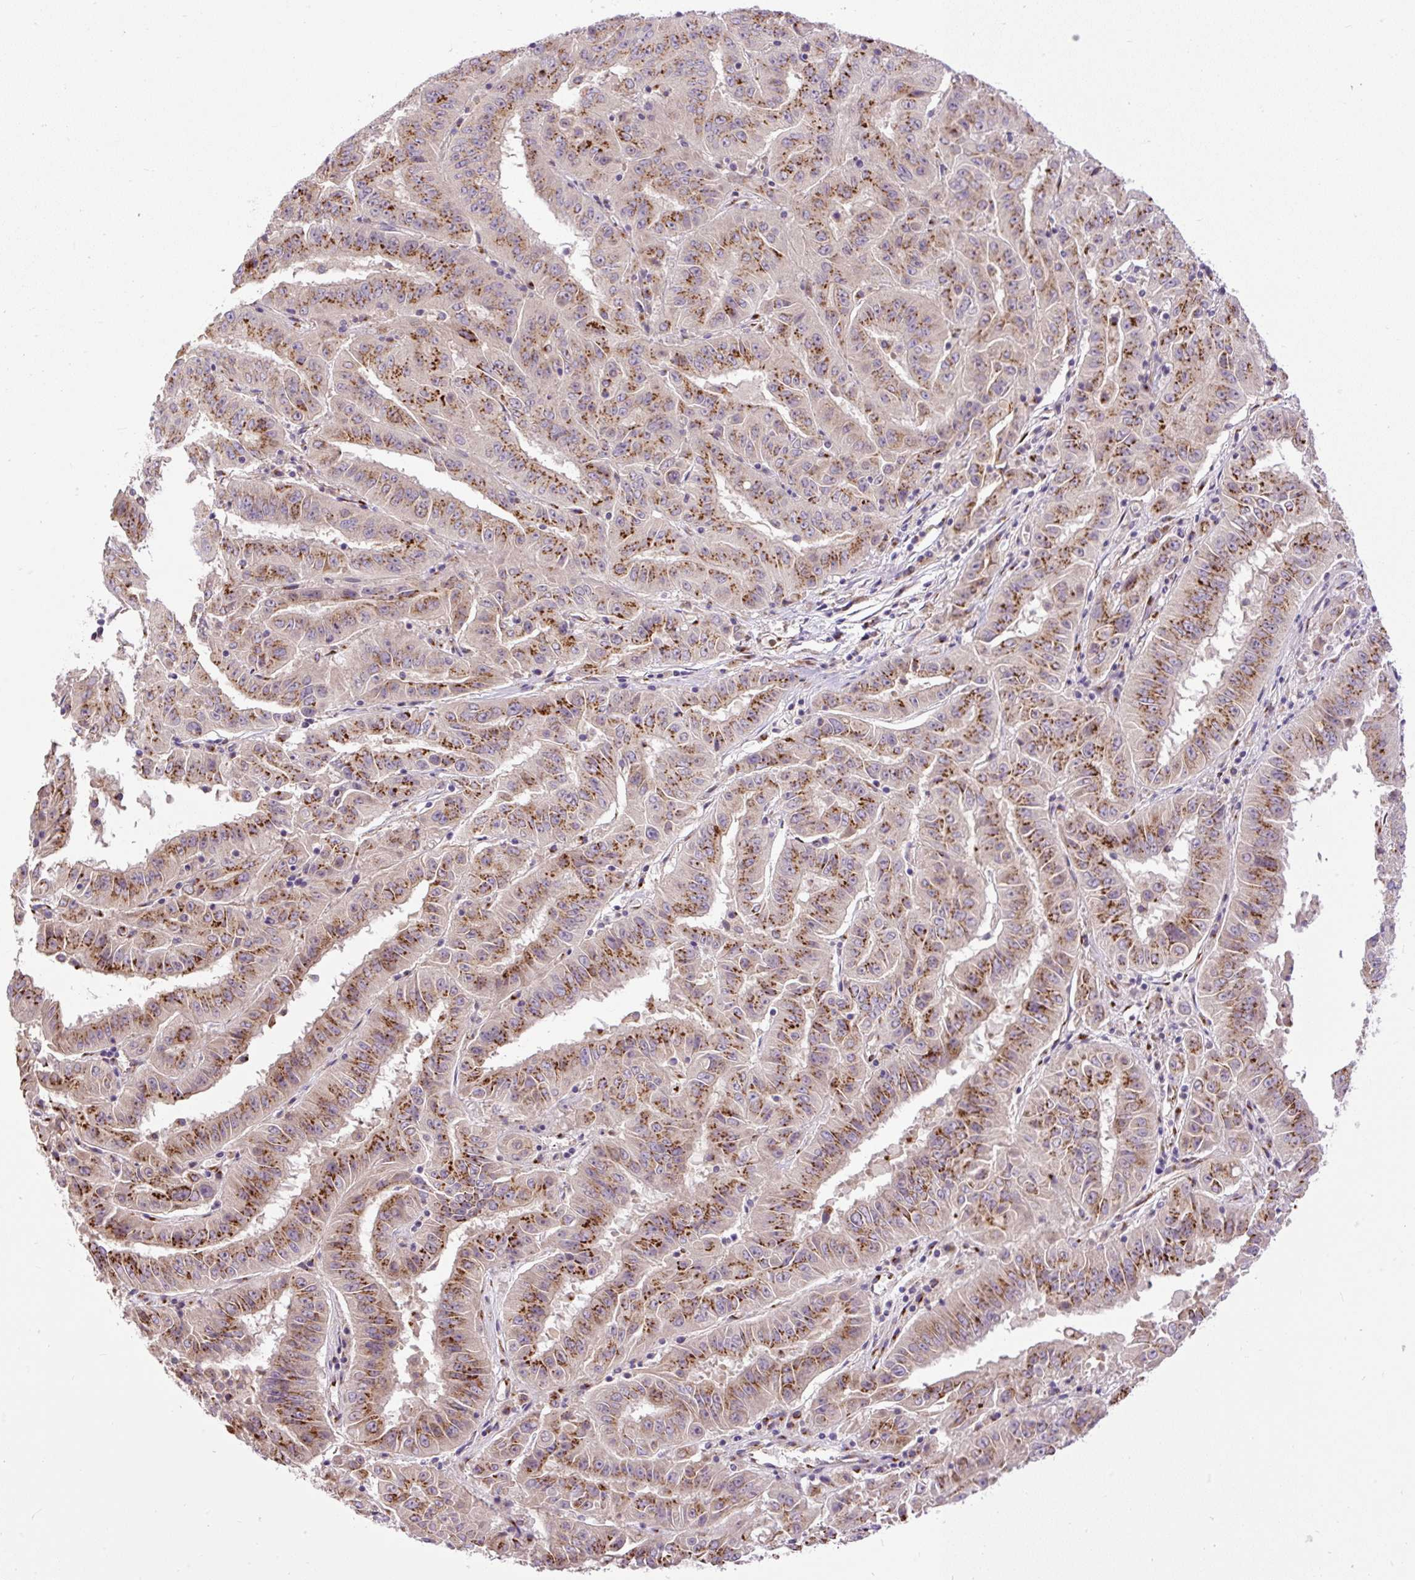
{"staining": {"intensity": "strong", "quantity": ">75%", "location": "cytoplasmic/membranous"}, "tissue": "pancreatic cancer", "cell_type": "Tumor cells", "image_type": "cancer", "snomed": [{"axis": "morphology", "description": "Adenocarcinoma, NOS"}, {"axis": "topography", "description": "Pancreas"}], "caption": "Protein staining of pancreatic cancer tissue demonstrates strong cytoplasmic/membranous staining in approximately >75% of tumor cells. (brown staining indicates protein expression, while blue staining denotes nuclei).", "gene": "MSMP", "patient": {"sex": "male", "age": 63}}